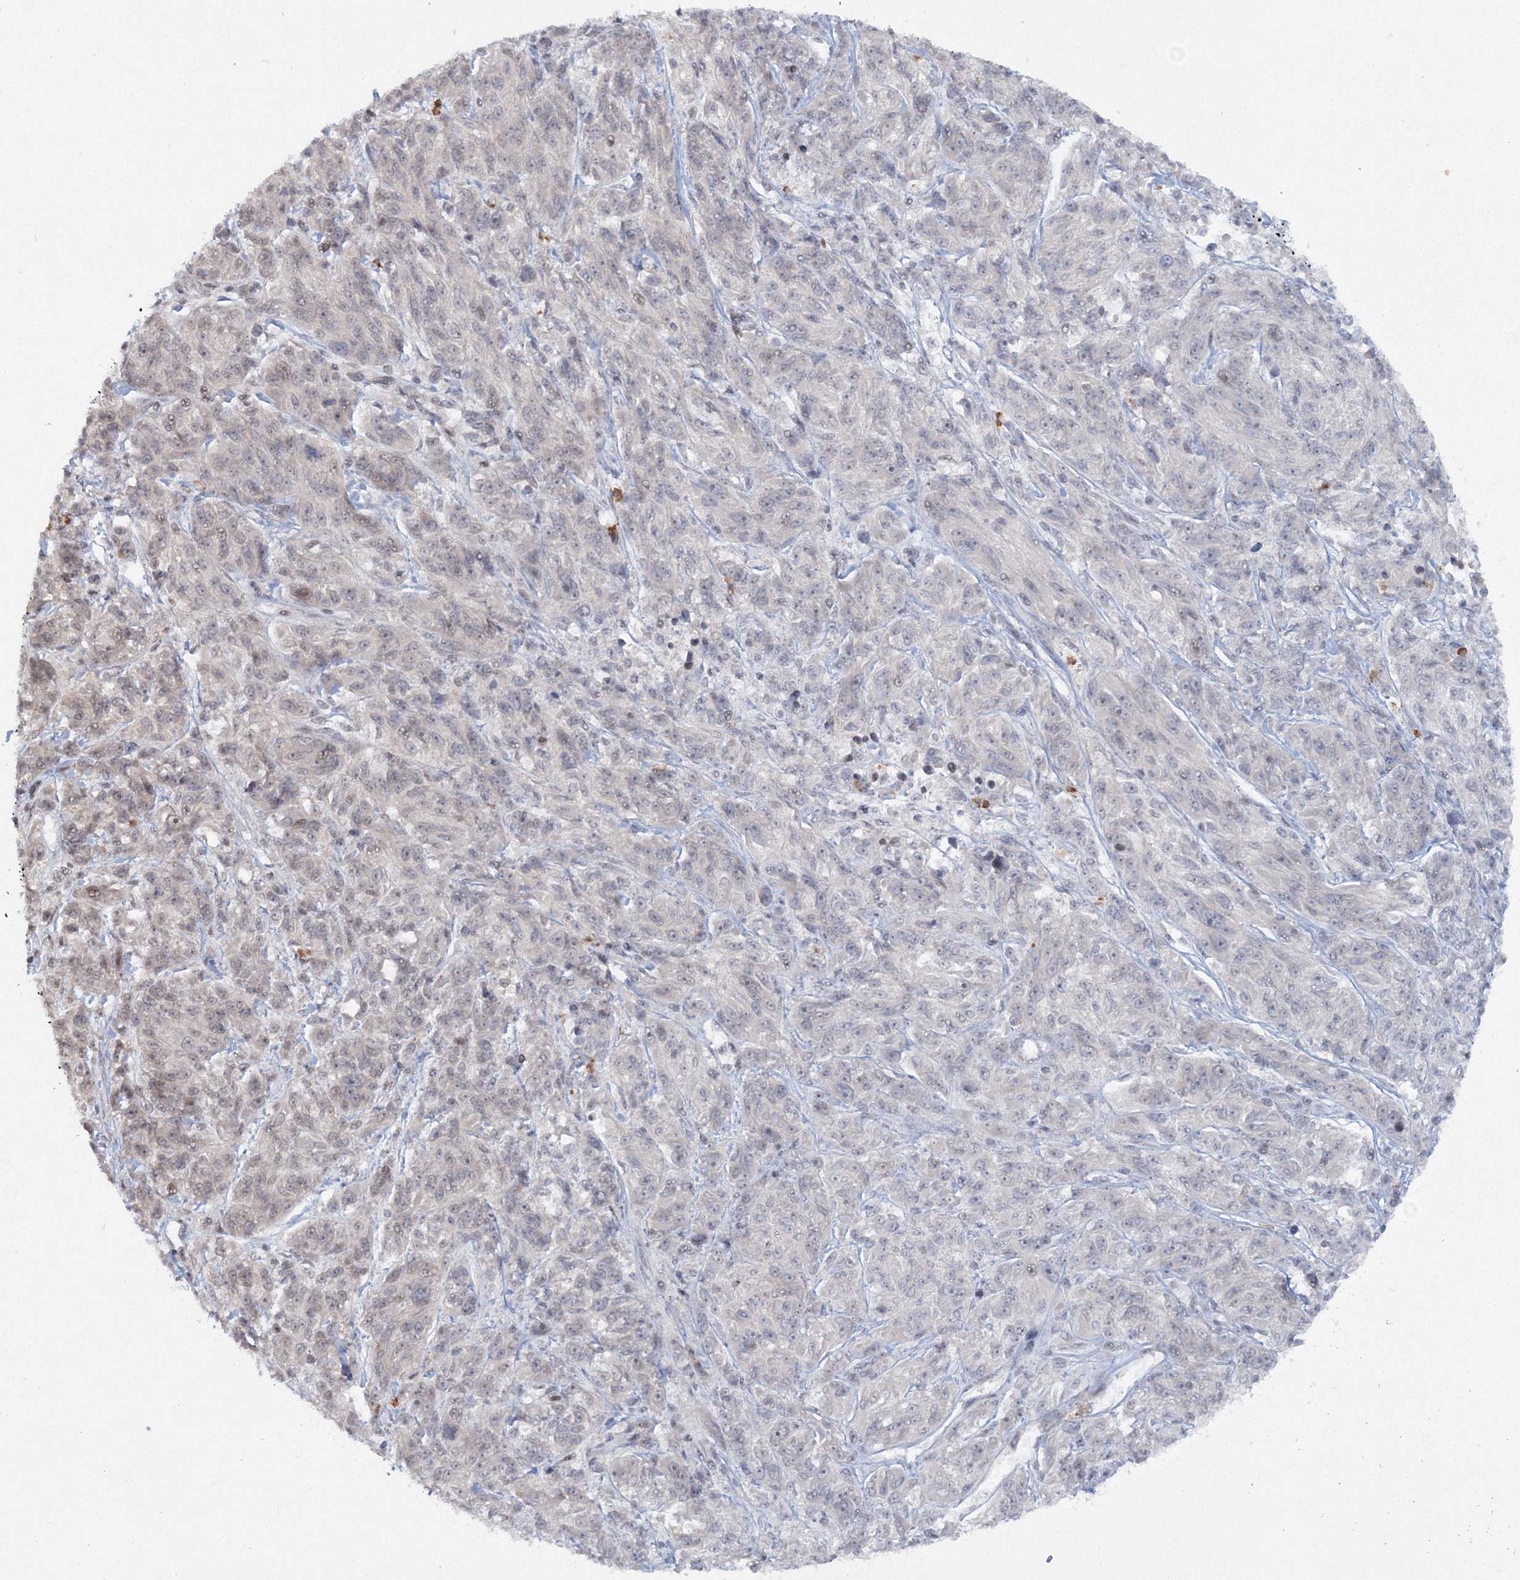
{"staining": {"intensity": "weak", "quantity": "<25%", "location": "cytoplasmic/membranous"}, "tissue": "melanoma", "cell_type": "Tumor cells", "image_type": "cancer", "snomed": [{"axis": "morphology", "description": "Malignant melanoma, NOS"}, {"axis": "topography", "description": "Skin"}], "caption": "The photomicrograph shows no significant expression in tumor cells of malignant melanoma. The staining is performed using DAB (3,3'-diaminobenzidine) brown chromogen with nuclei counter-stained in using hematoxylin.", "gene": "C3orf33", "patient": {"sex": "male", "age": 53}}